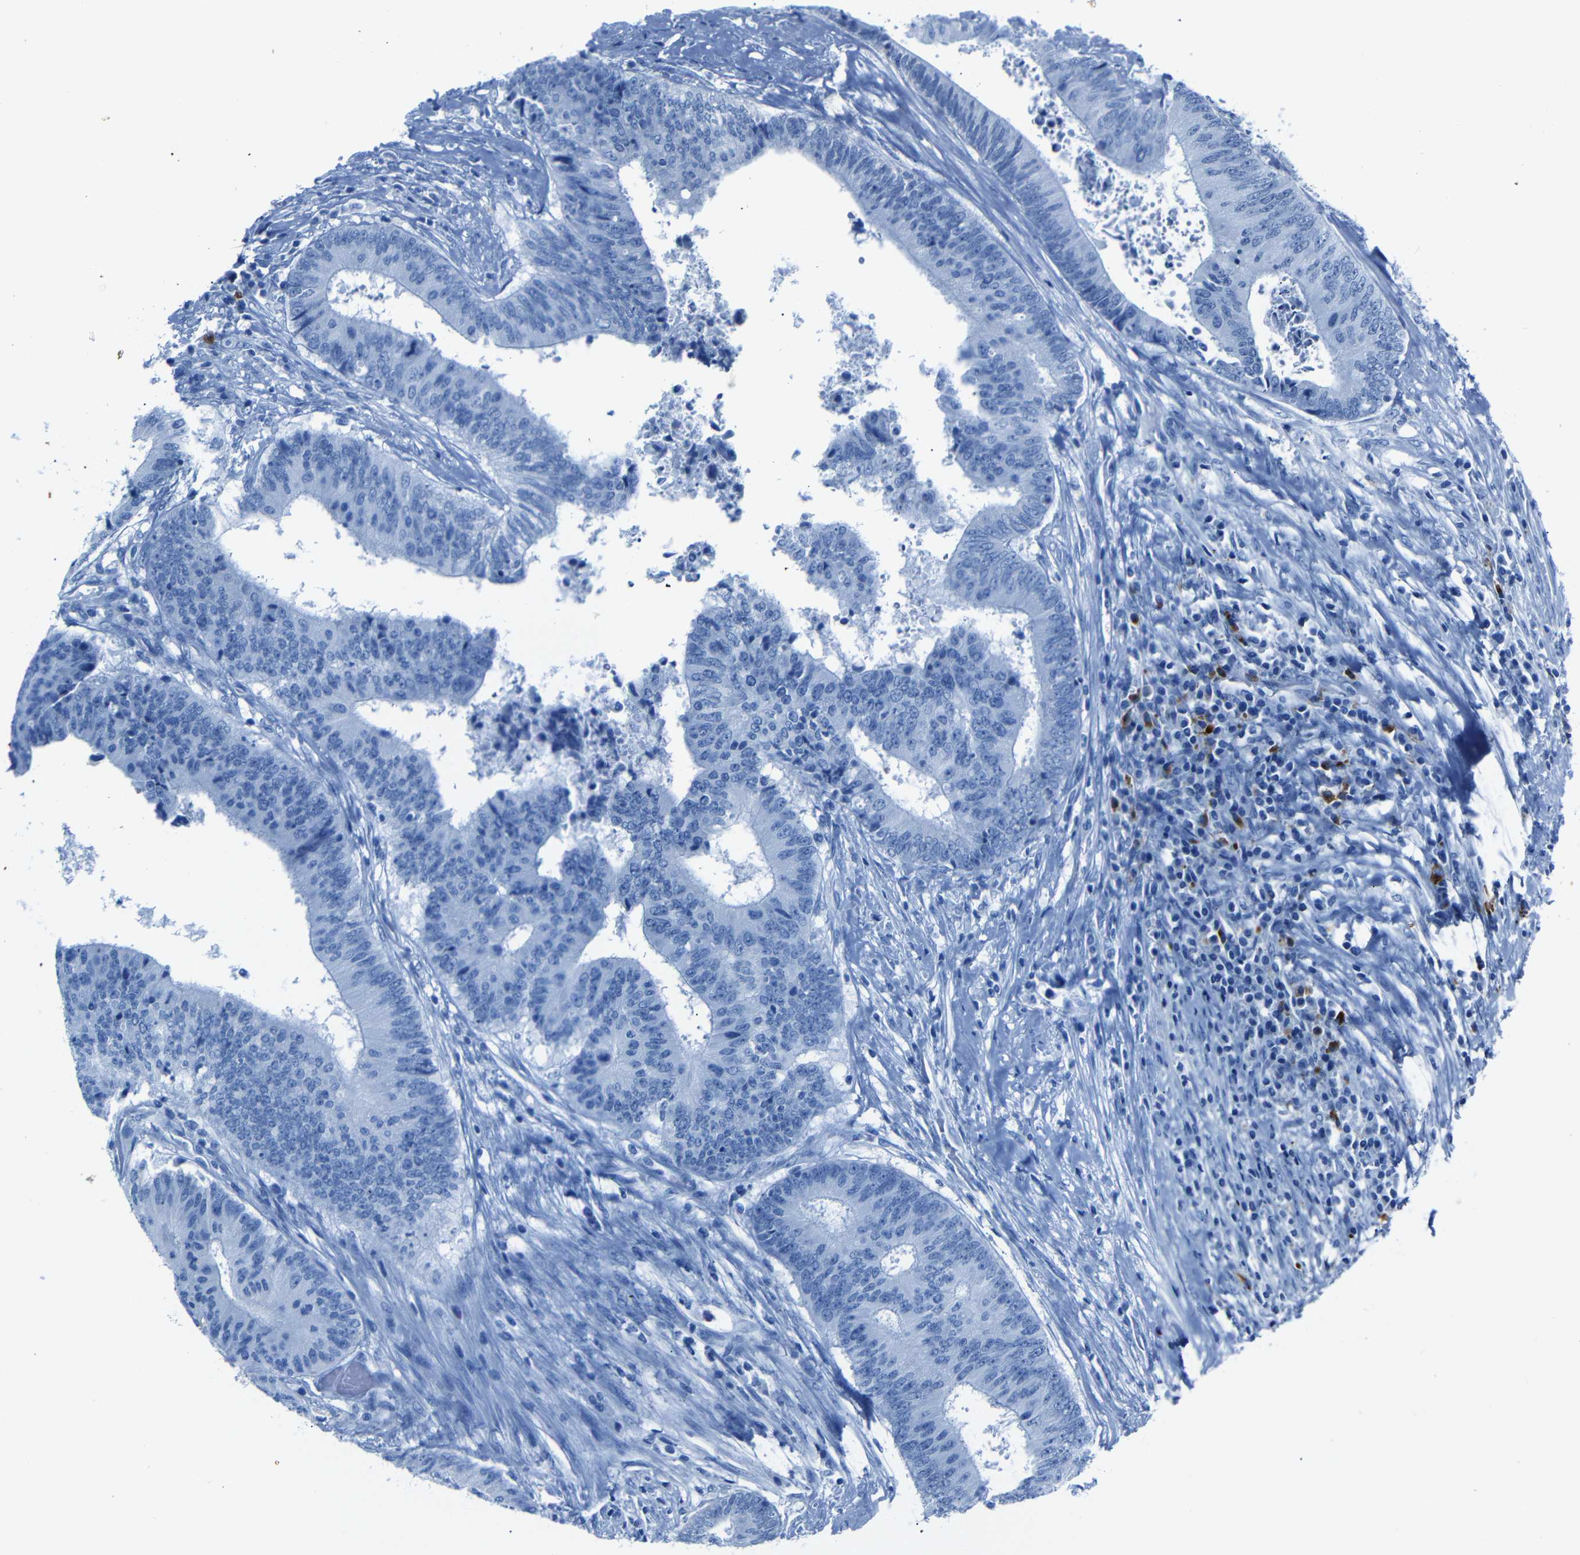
{"staining": {"intensity": "negative", "quantity": "none", "location": "none"}, "tissue": "colorectal cancer", "cell_type": "Tumor cells", "image_type": "cancer", "snomed": [{"axis": "morphology", "description": "Adenocarcinoma, NOS"}, {"axis": "topography", "description": "Rectum"}], "caption": "Immunohistochemistry (IHC) micrograph of colorectal adenocarcinoma stained for a protein (brown), which exhibits no positivity in tumor cells.", "gene": "CLDN11", "patient": {"sex": "male", "age": 72}}